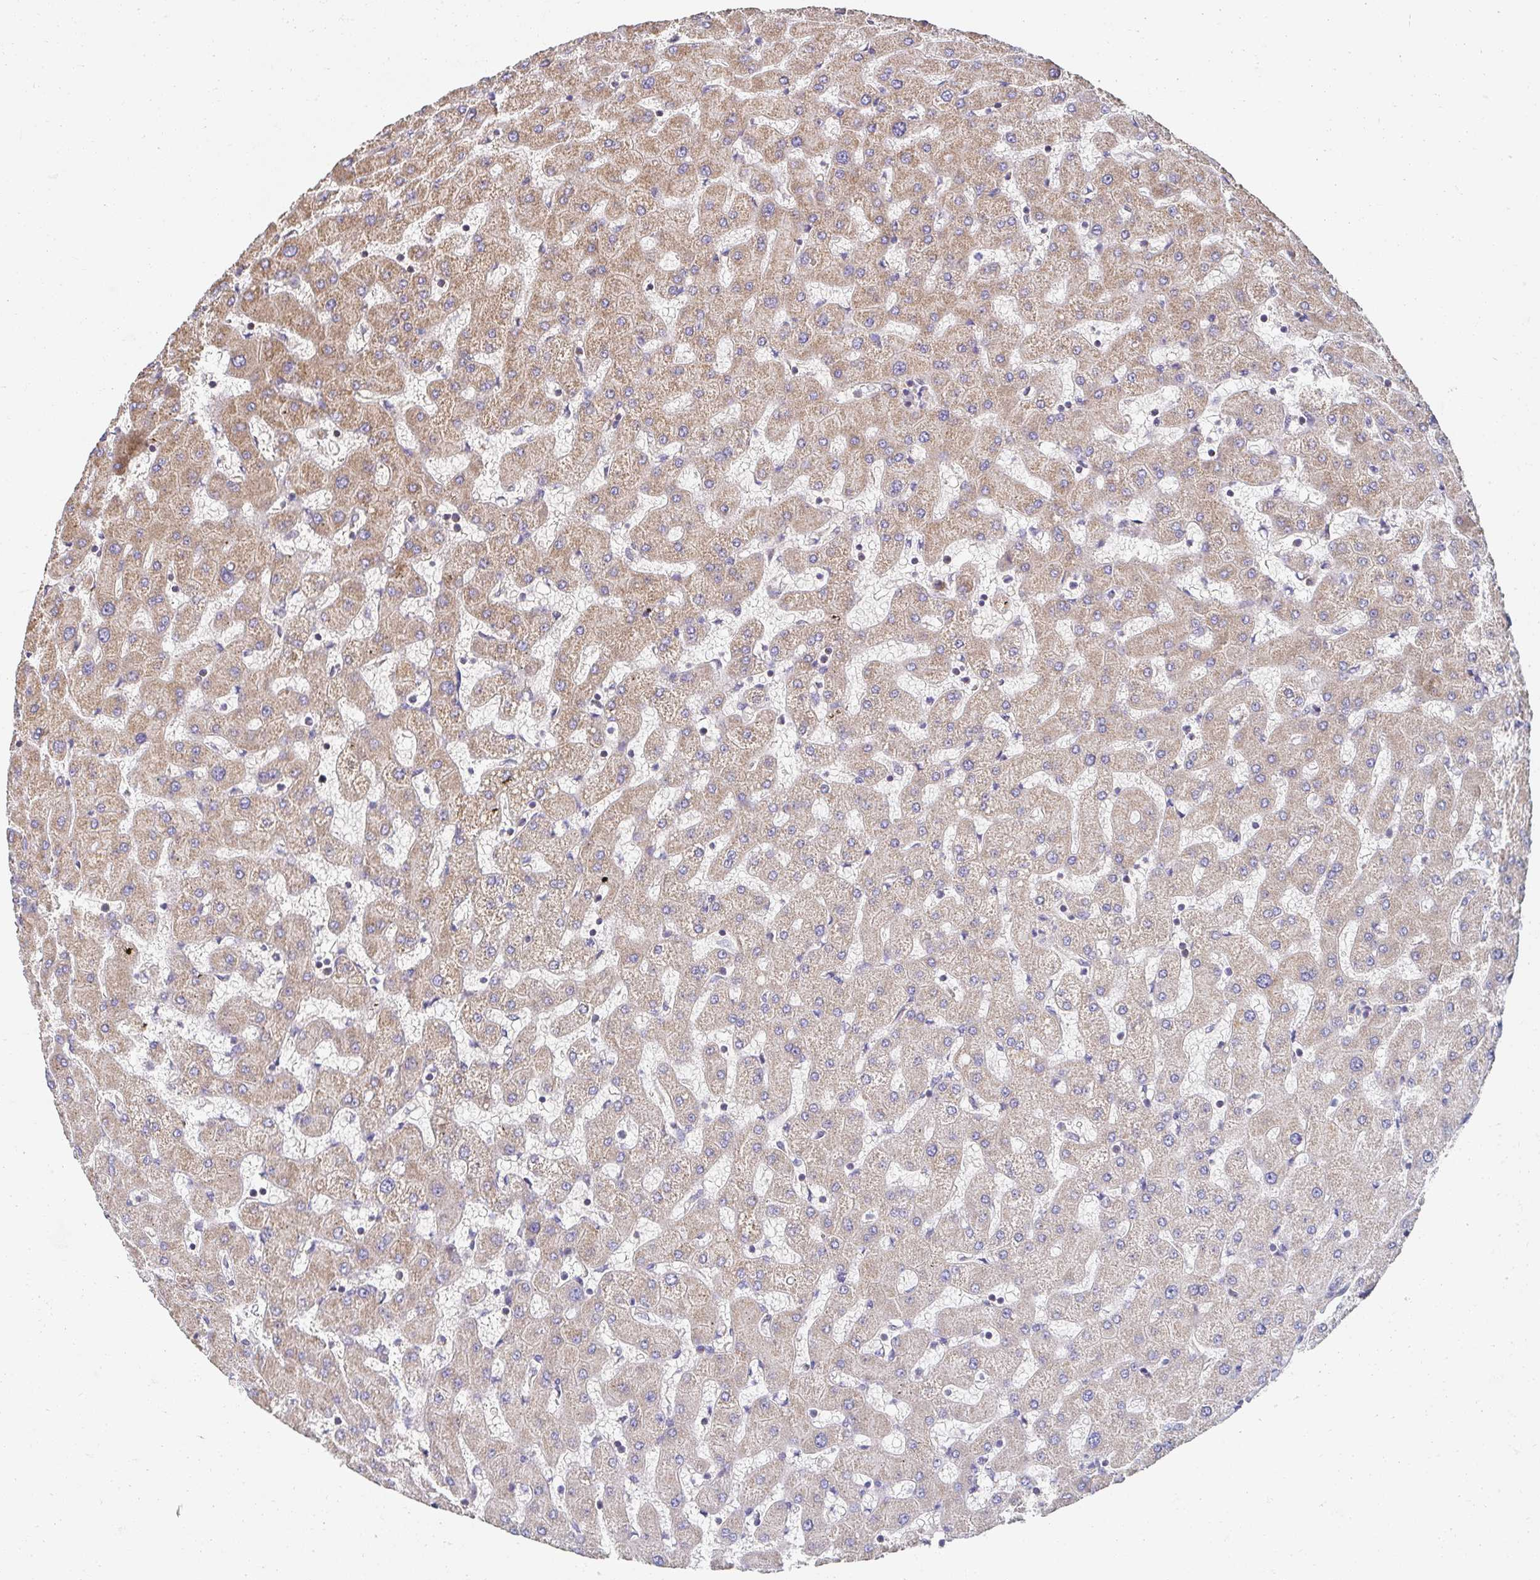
{"staining": {"intensity": "negative", "quantity": "none", "location": "none"}, "tissue": "liver", "cell_type": "Cholangiocytes", "image_type": "normal", "snomed": [{"axis": "morphology", "description": "Normal tissue, NOS"}, {"axis": "topography", "description": "Liver"}], "caption": "This photomicrograph is of normal liver stained with immunohistochemistry to label a protein in brown with the nuclei are counter-stained blue. There is no staining in cholangiocytes.", "gene": "APBB1", "patient": {"sex": "female", "age": 63}}